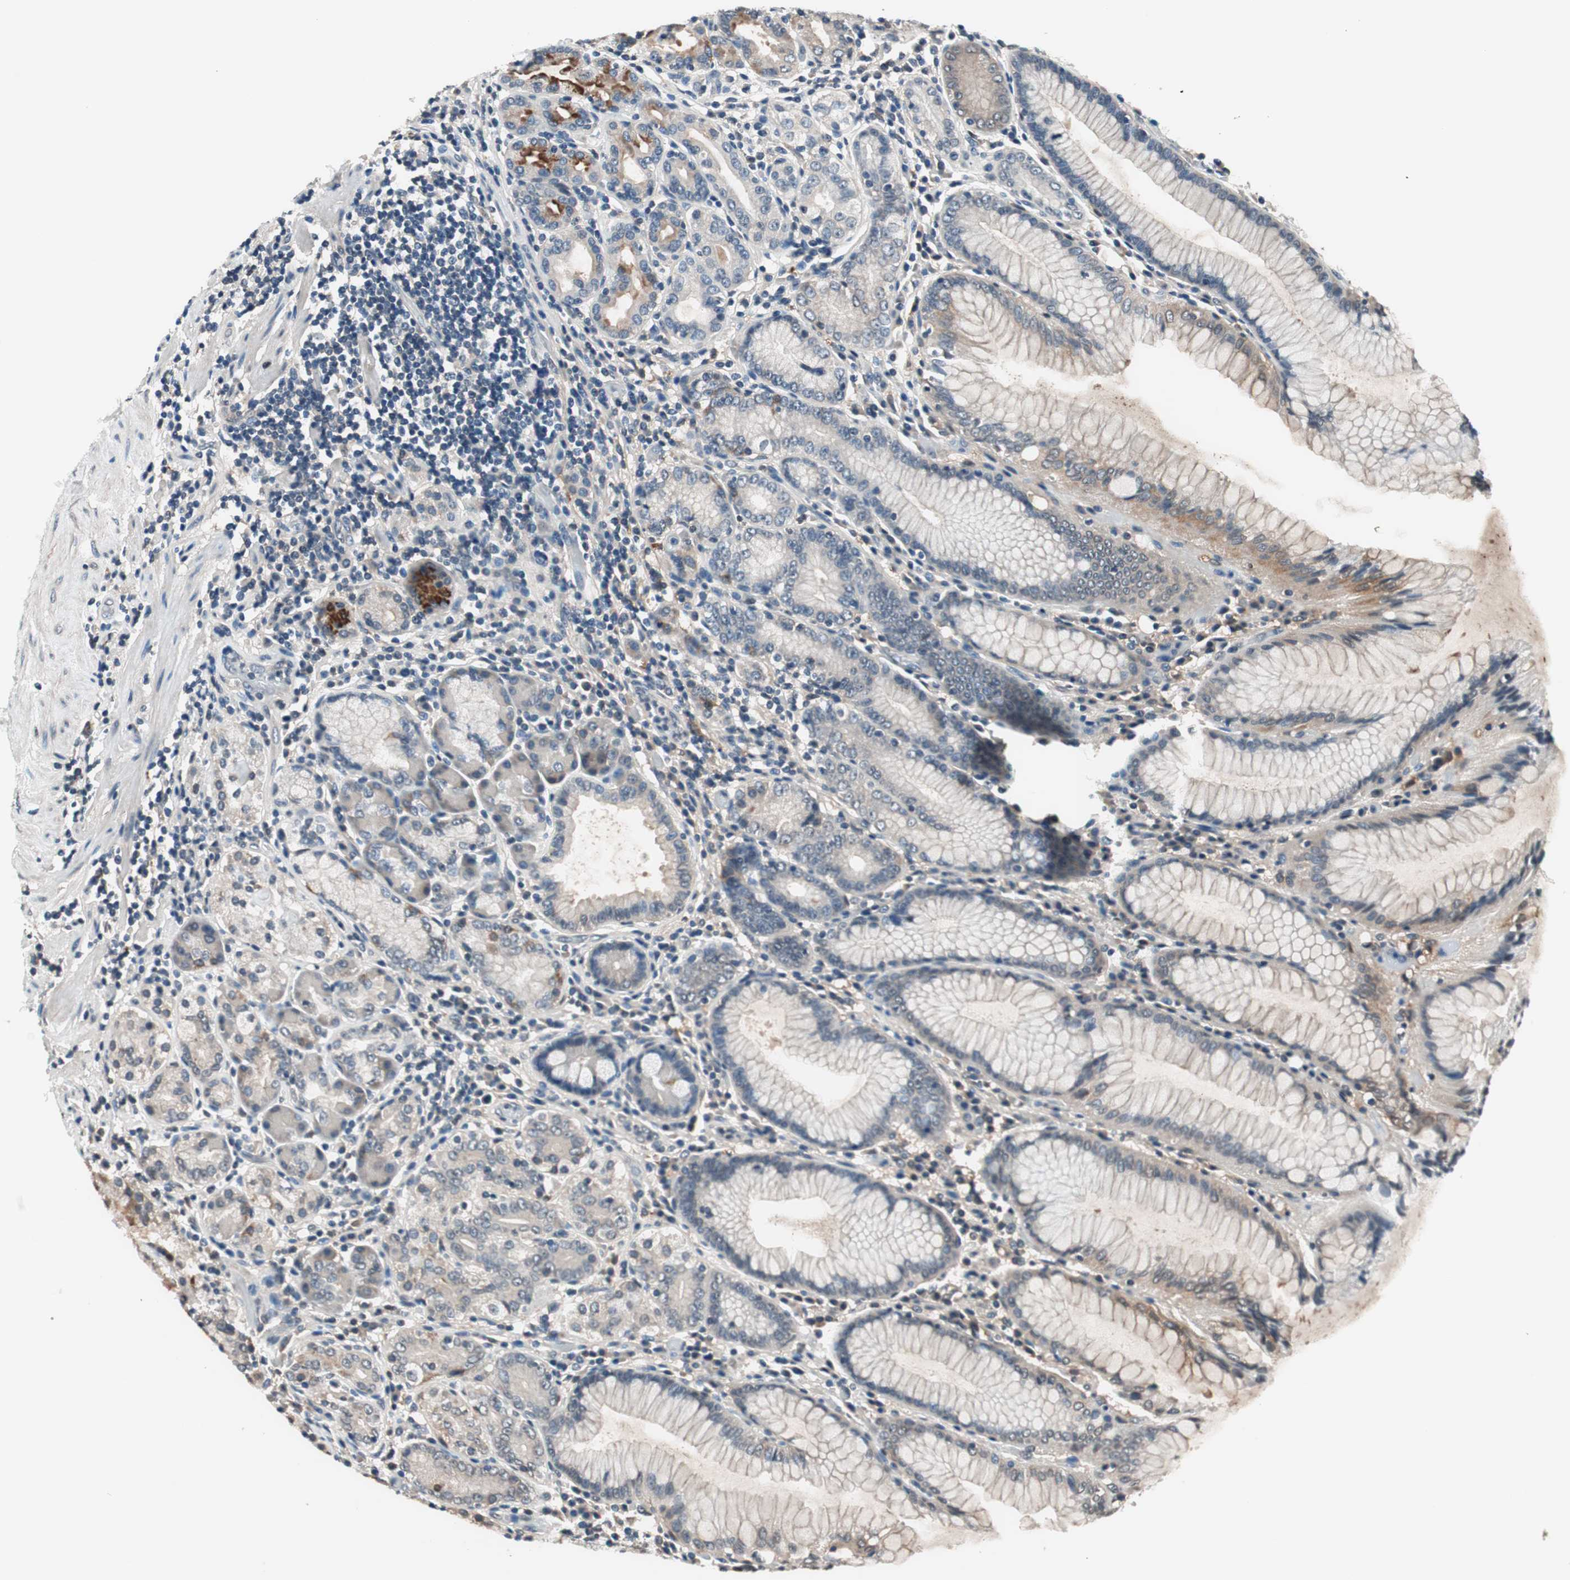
{"staining": {"intensity": "moderate", "quantity": "<25%", "location": "cytoplasmic/membranous"}, "tissue": "stomach", "cell_type": "Glandular cells", "image_type": "normal", "snomed": [{"axis": "morphology", "description": "Normal tissue, NOS"}, {"axis": "topography", "description": "Stomach, lower"}], "caption": "IHC of unremarkable human stomach displays low levels of moderate cytoplasmic/membranous positivity in about <25% of glandular cells.", "gene": "GCLC", "patient": {"sex": "female", "age": 76}}